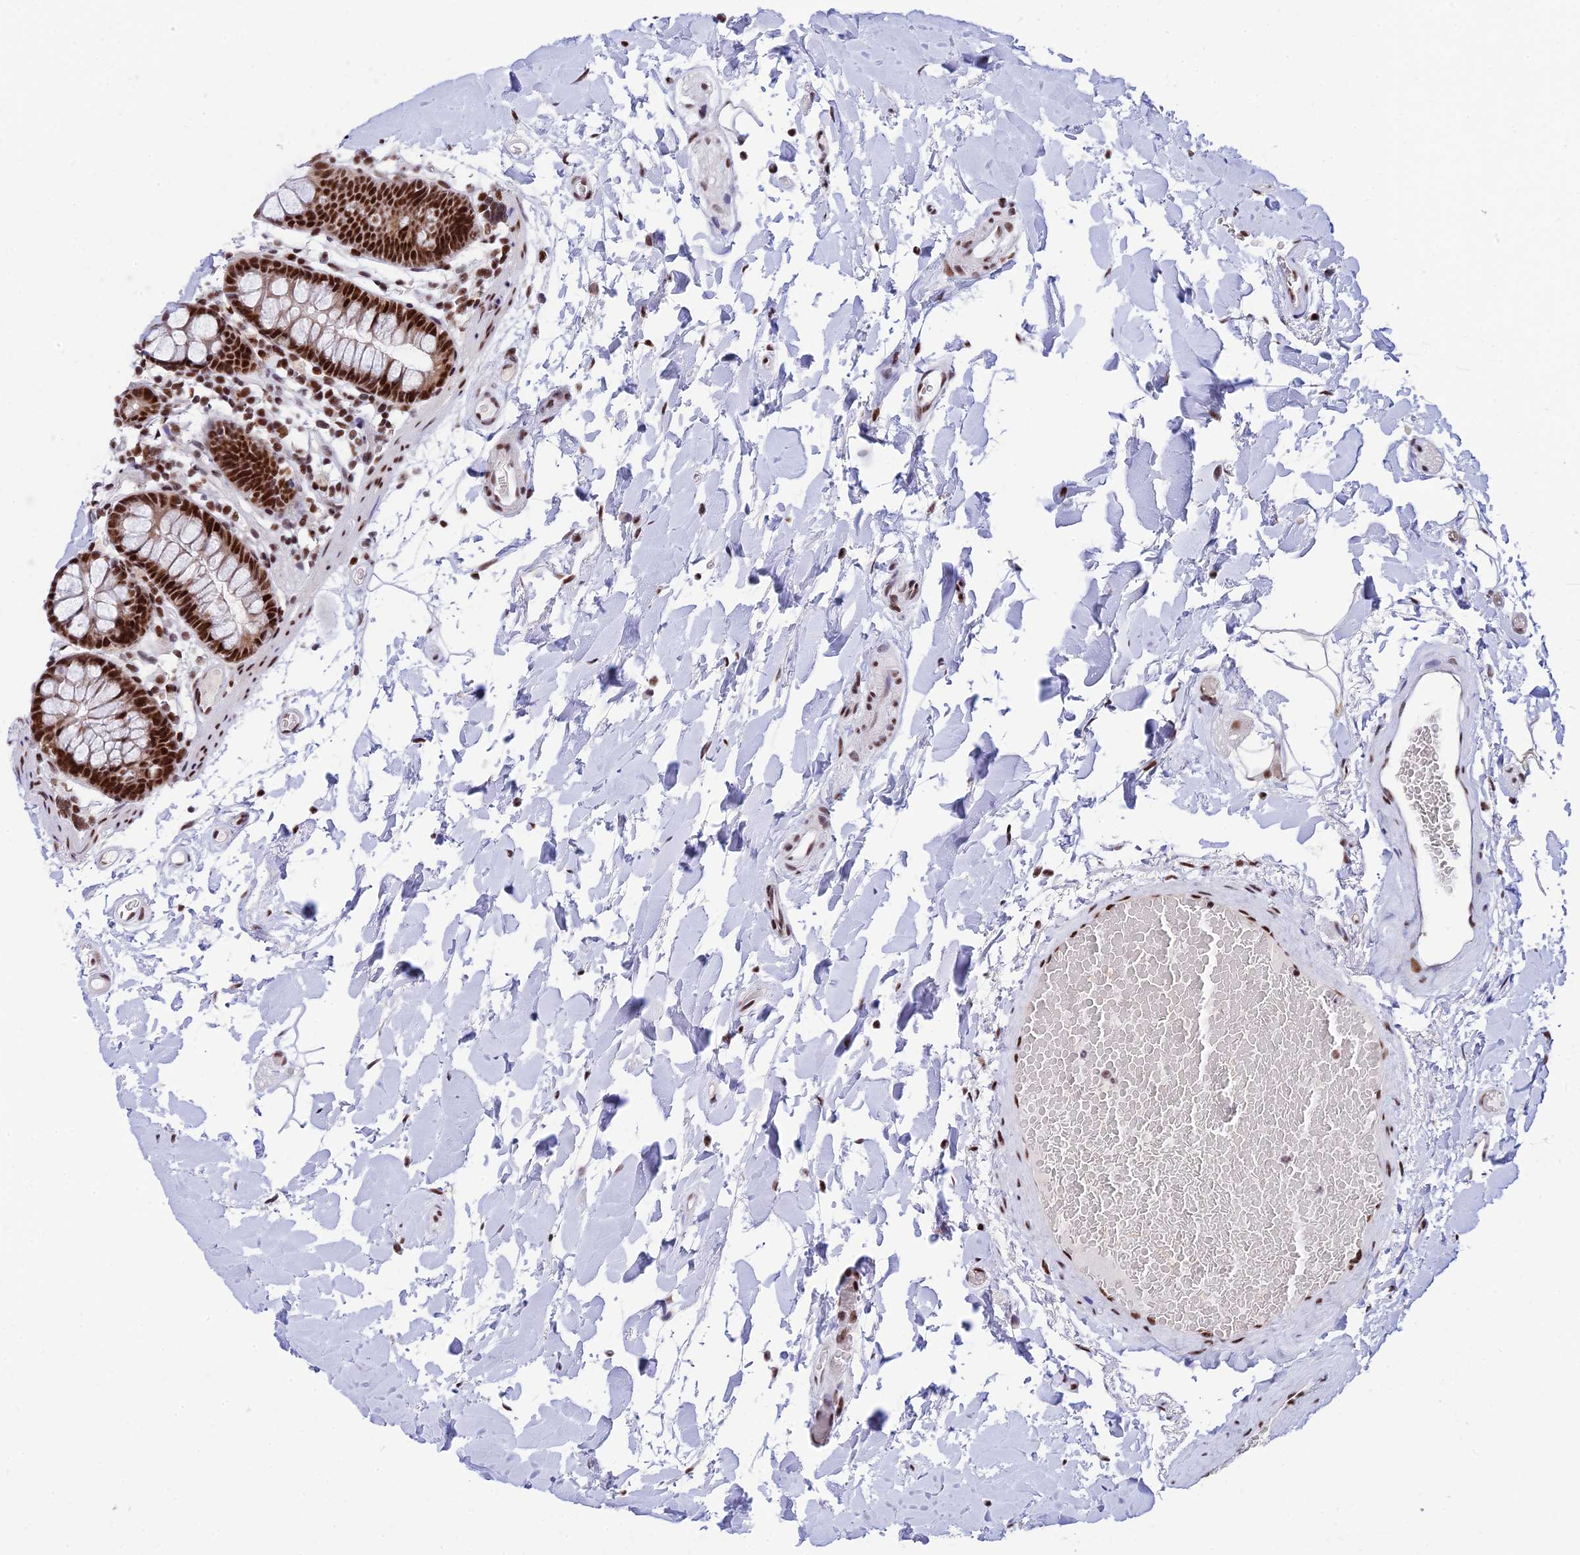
{"staining": {"intensity": "moderate", "quantity": ">75%", "location": "nuclear"}, "tissue": "colon", "cell_type": "Endothelial cells", "image_type": "normal", "snomed": [{"axis": "morphology", "description": "Normal tissue, NOS"}, {"axis": "topography", "description": "Colon"}], "caption": "Human colon stained with a brown dye shows moderate nuclear positive staining in approximately >75% of endothelial cells.", "gene": "USP22", "patient": {"sex": "male", "age": 75}}